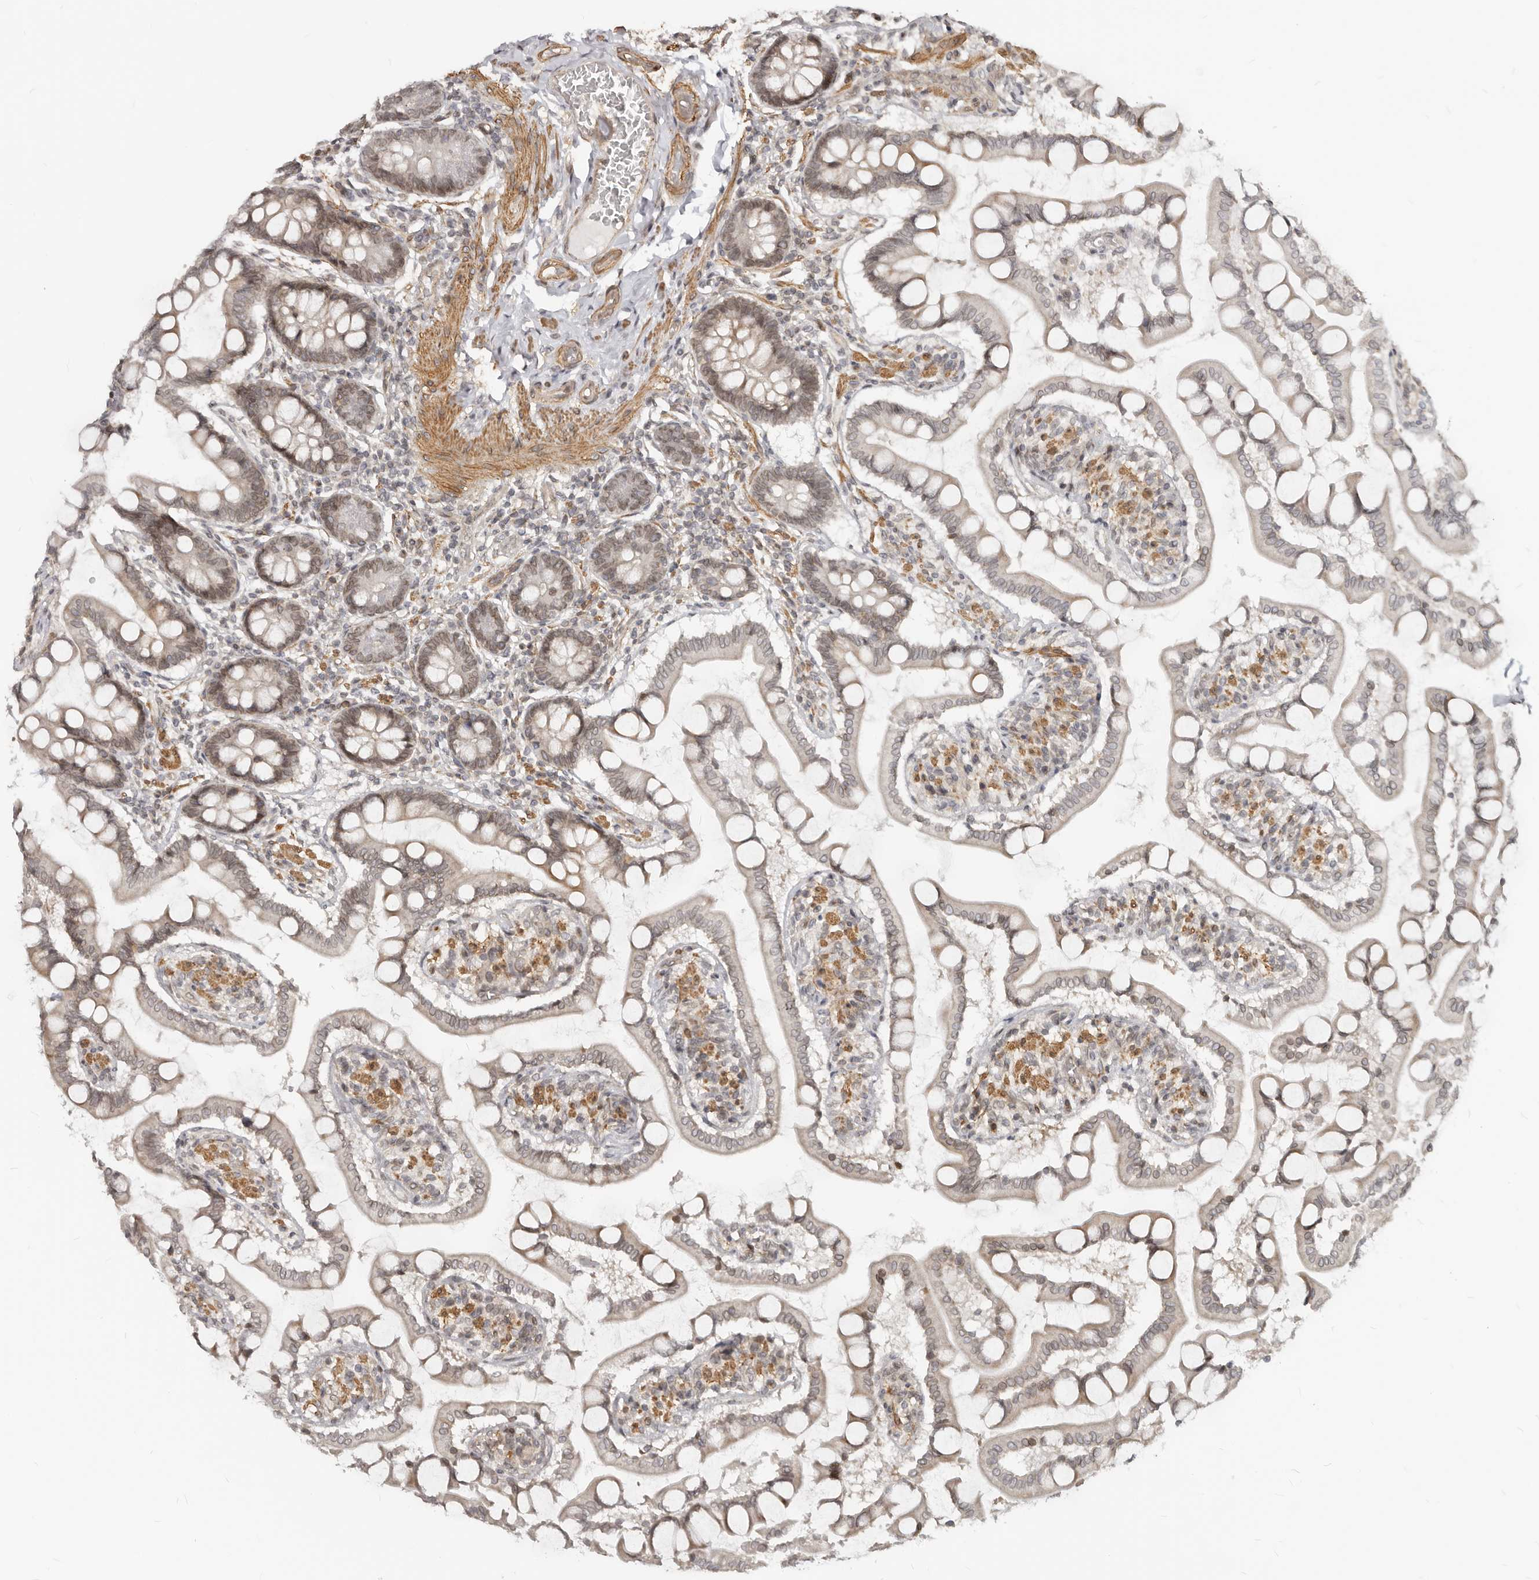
{"staining": {"intensity": "moderate", "quantity": "<25%", "location": "cytoplasmic/membranous,nuclear"}, "tissue": "small intestine", "cell_type": "Glandular cells", "image_type": "normal", "snomed": [{"axis": "morphology", "description": "Normal tissue, NOS"}, {"axis": "topography", "description": "Small intestine"}], "caption": "A micrograph of small intestine stained for a protein exhibits moderate cytoplasmic/membranous,nuclear brown staining in glandular cells. The protein of interest is stained brown, and the nuclei are stained in blue (DAB (3,3'-diaminobenzidine) IHC with brightfield microscopy, high magnification).", "gene": "NUP153", "patient": {"sex": "male", "age": 41}}